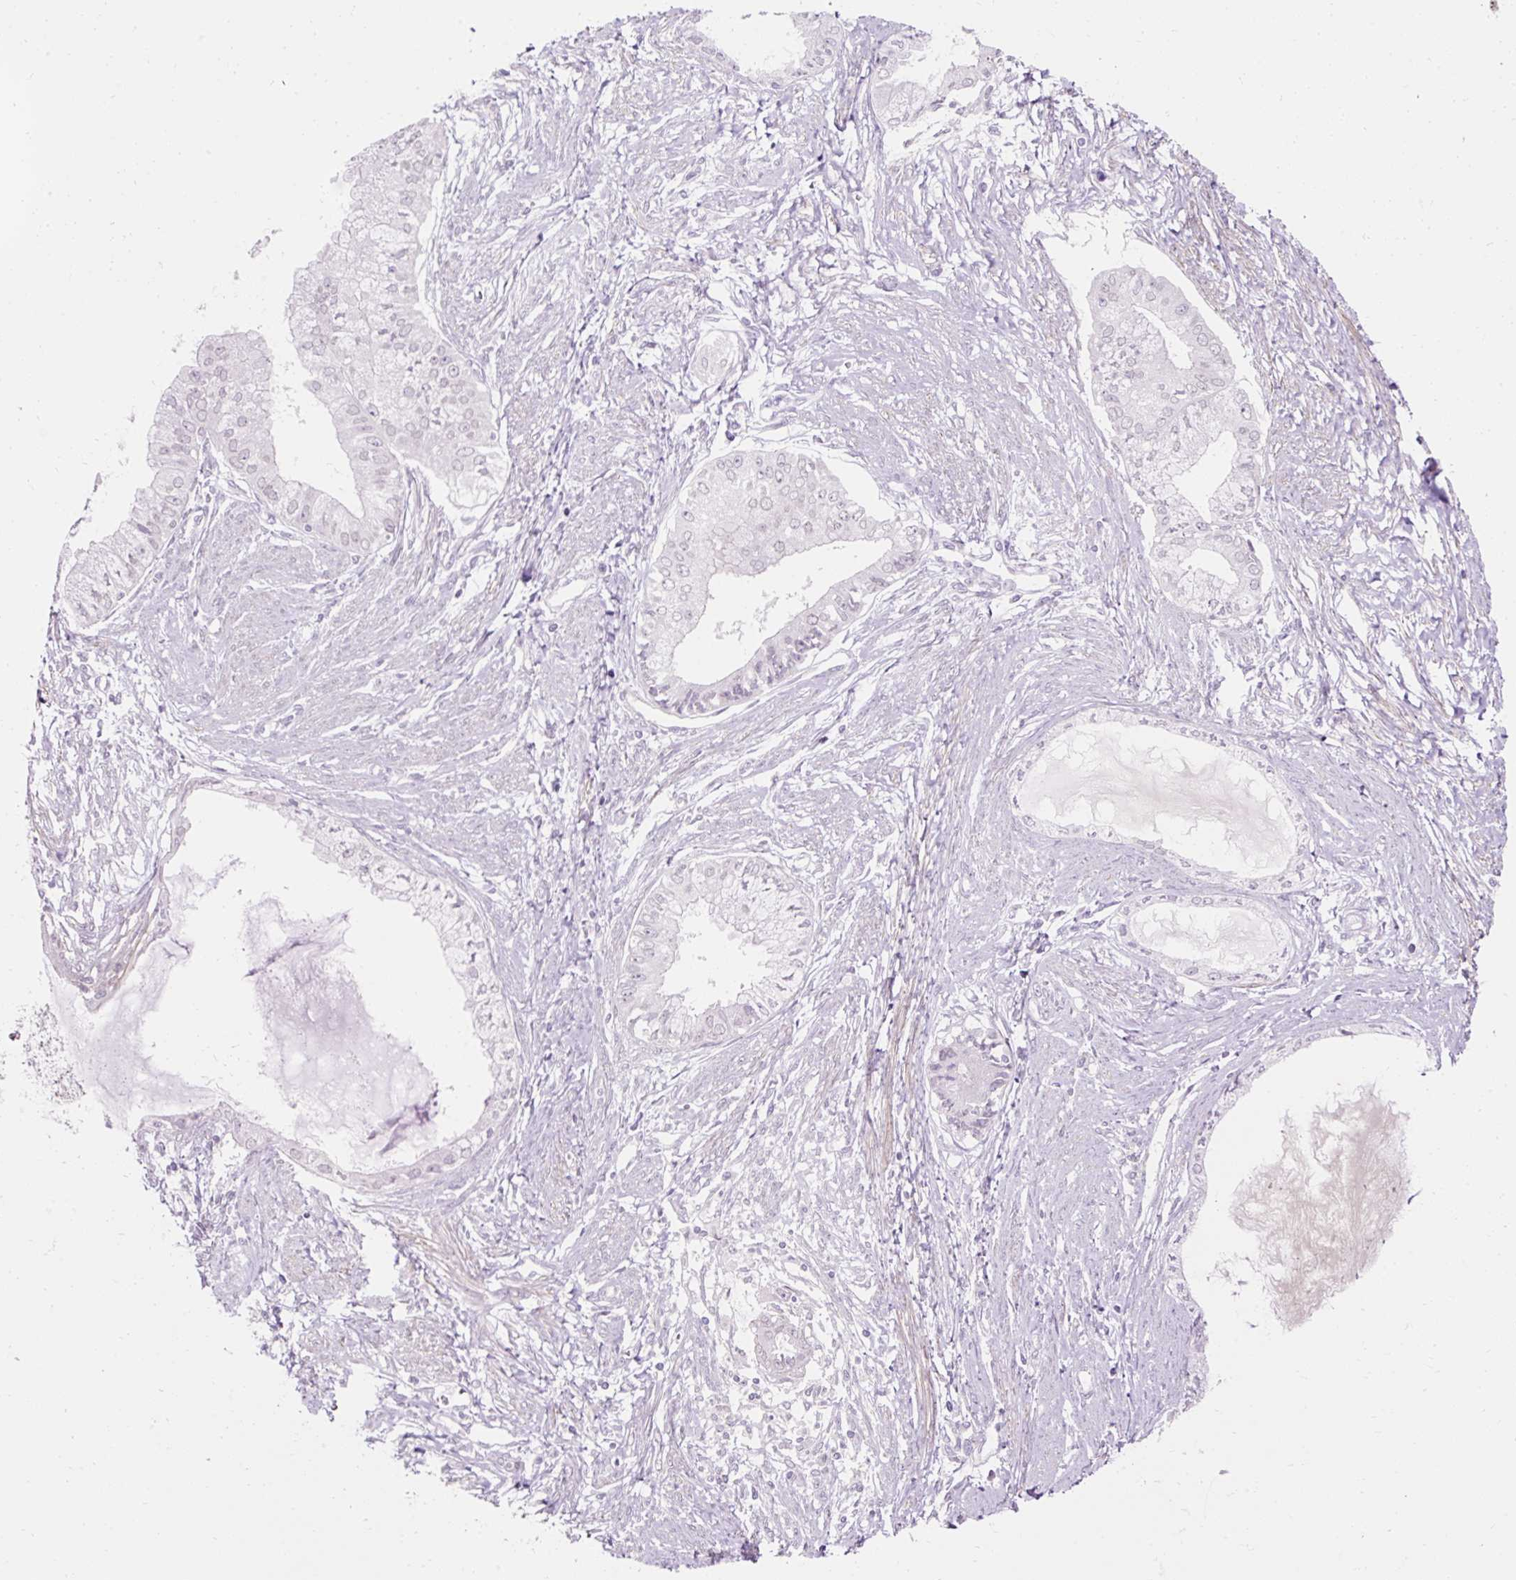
{"staining": {"intensity": "negative", "quantity": "none", "location": "none"}, "tissue": "endometrial cancer", "cell_type": "Tumor cells", "image_type": "cancer", "snomed": [{"axis": "morphology", "description": "Adenocarcinoma, NOS"}, {"axis": "topography", "description": "Endometrium"}], "caption": "High magnification brightfield microscopy of endometrial cancer stained with DAB (brown) and counterstained with hematoxylin (blue): tumor cells show no significant staining. (DAB (3,3'-diaminobenzidine) immunohistochemistry (IHC) visualized using brightfield microscopy, high magnification).", "gene": "ZNF610", "patient": {"sex": "female", "age": 76}}